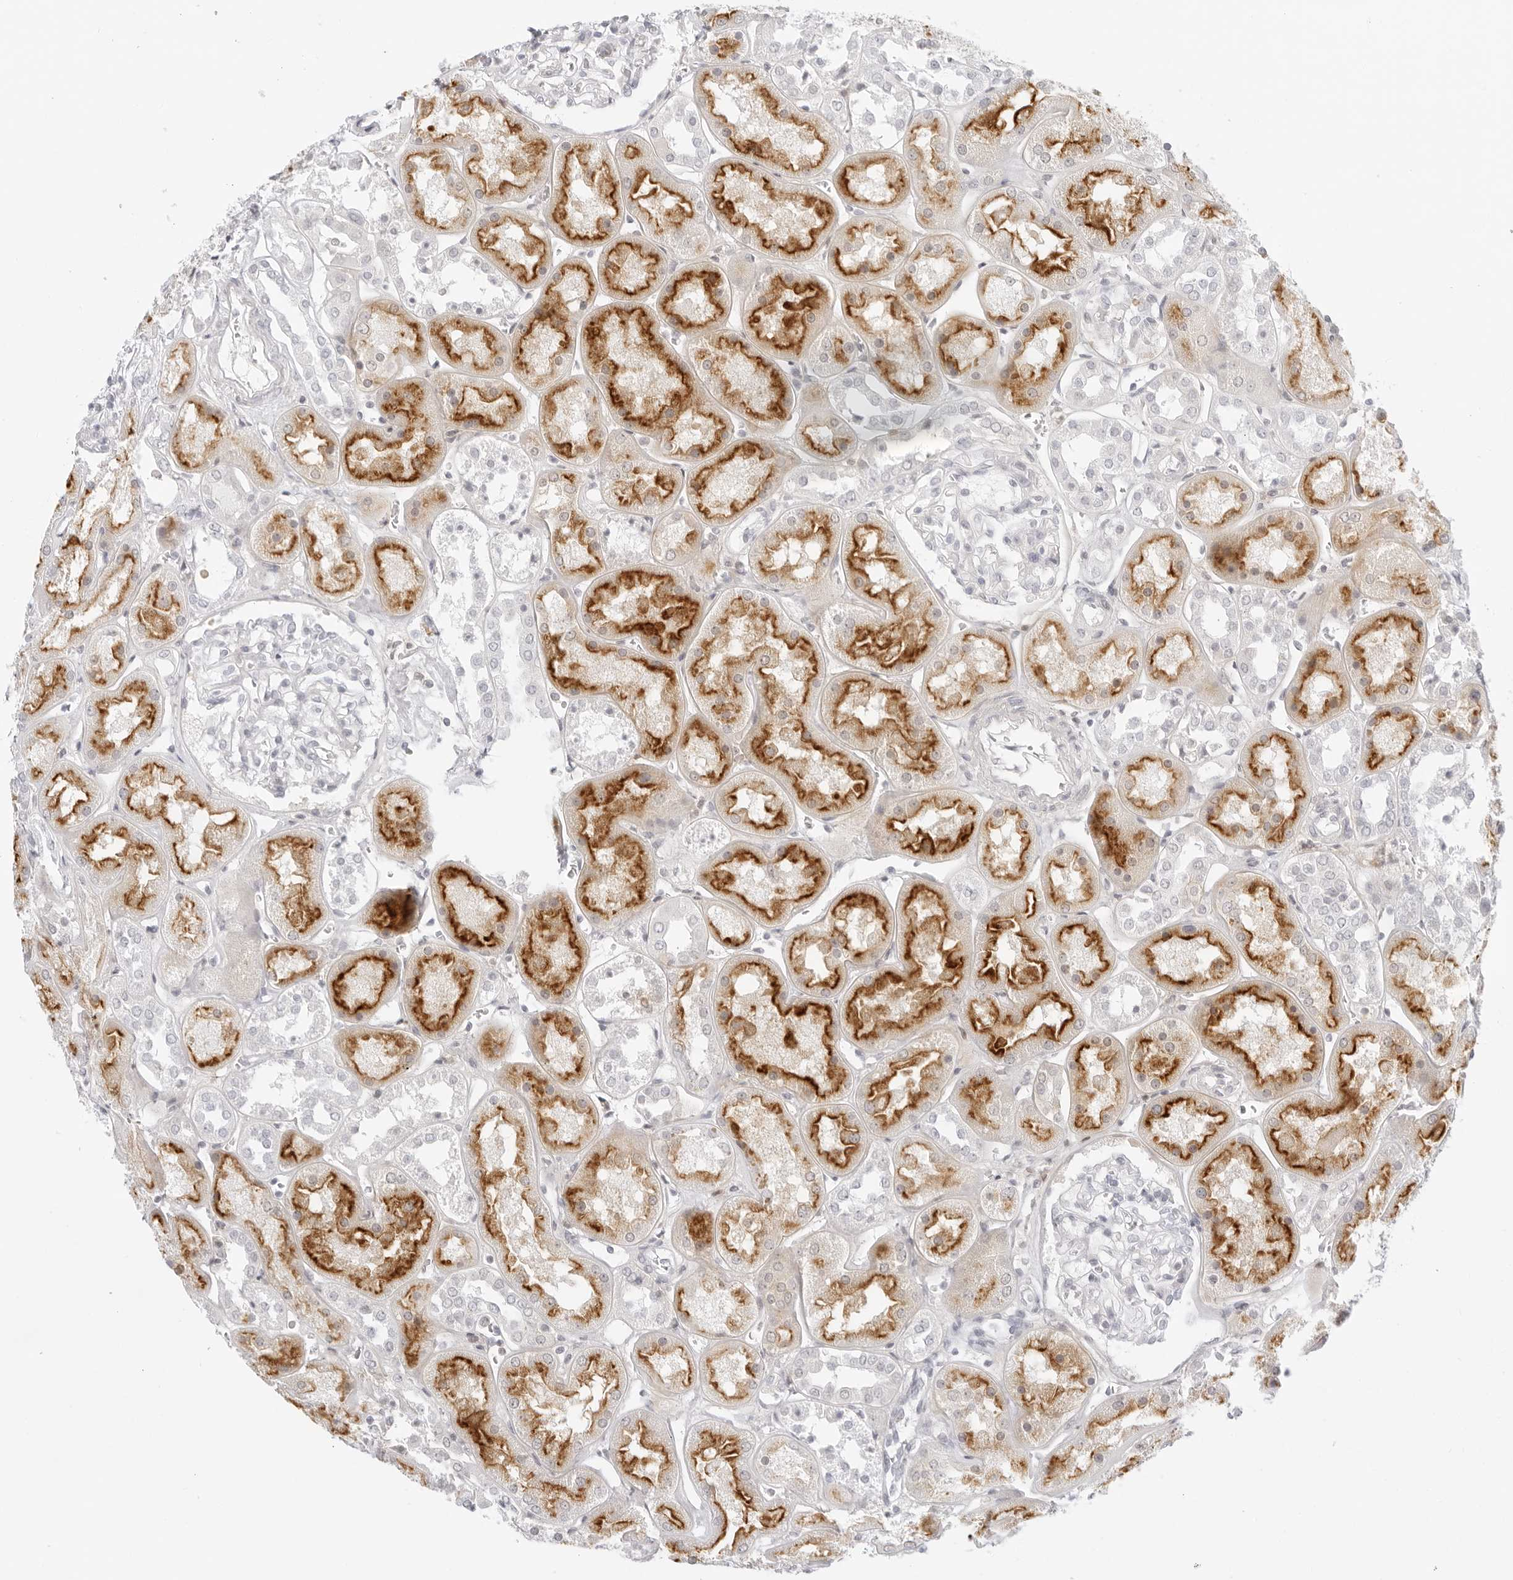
{"staining": {"intensity": "negative", "quantity": "none", "location": "none"}, "tissue": "kidney", "cell_type": "Cells in glomeruli", "image_type": "normal", "snomed": [{"axis": "morphology", "description": "Normal tissue, NOS"}, {"axis": "topography", "description": "Kidney"}], "caption": "Immunohistochemical staining of unremarkable kidney reveals no significant expression in cells in glomeruli.", "gene": "TNFRSF14", "patient": {"sex": "male", "age": 70}}